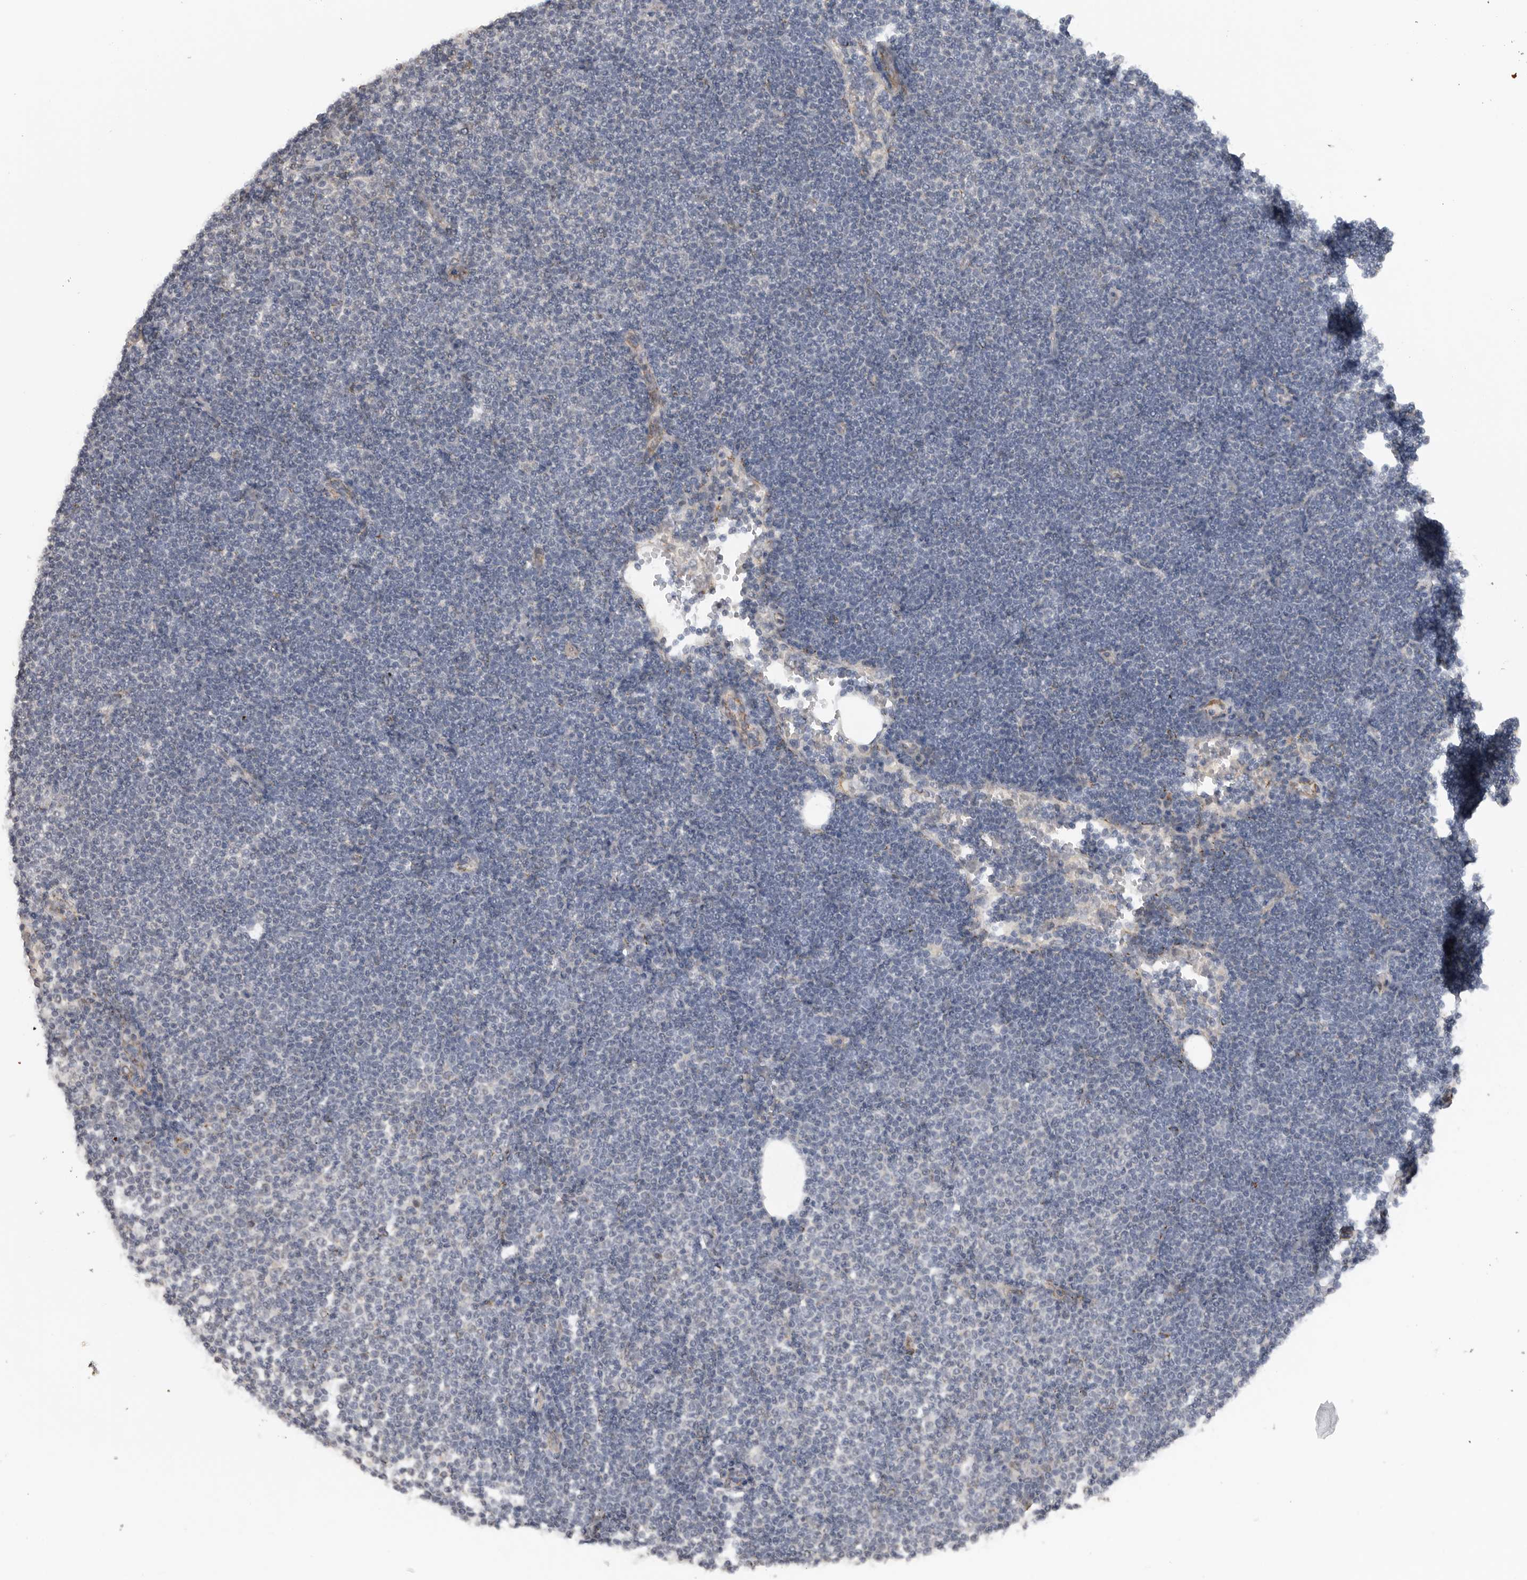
{"staining": {"intensity": "negative", "quantity": "none", "location": "none"}, "tissue": "lymphoma", "cell_type": "Tumor cells", "image_type": "cancer", "snomed": [{"axis": "morphology", "description": "Malignant lymphoma, non-Hodgkin's type, Low grade"}, {"axis": "topography", "description": "Lymph node"}], "caption": "DAB (3,3'-diaminobenzidine) immunohistochemical staining of lymphoma reveals no significant positivity in tumor cells.", "gene": "DYRK2", "patient": {"sex": "female", "age": 53}}